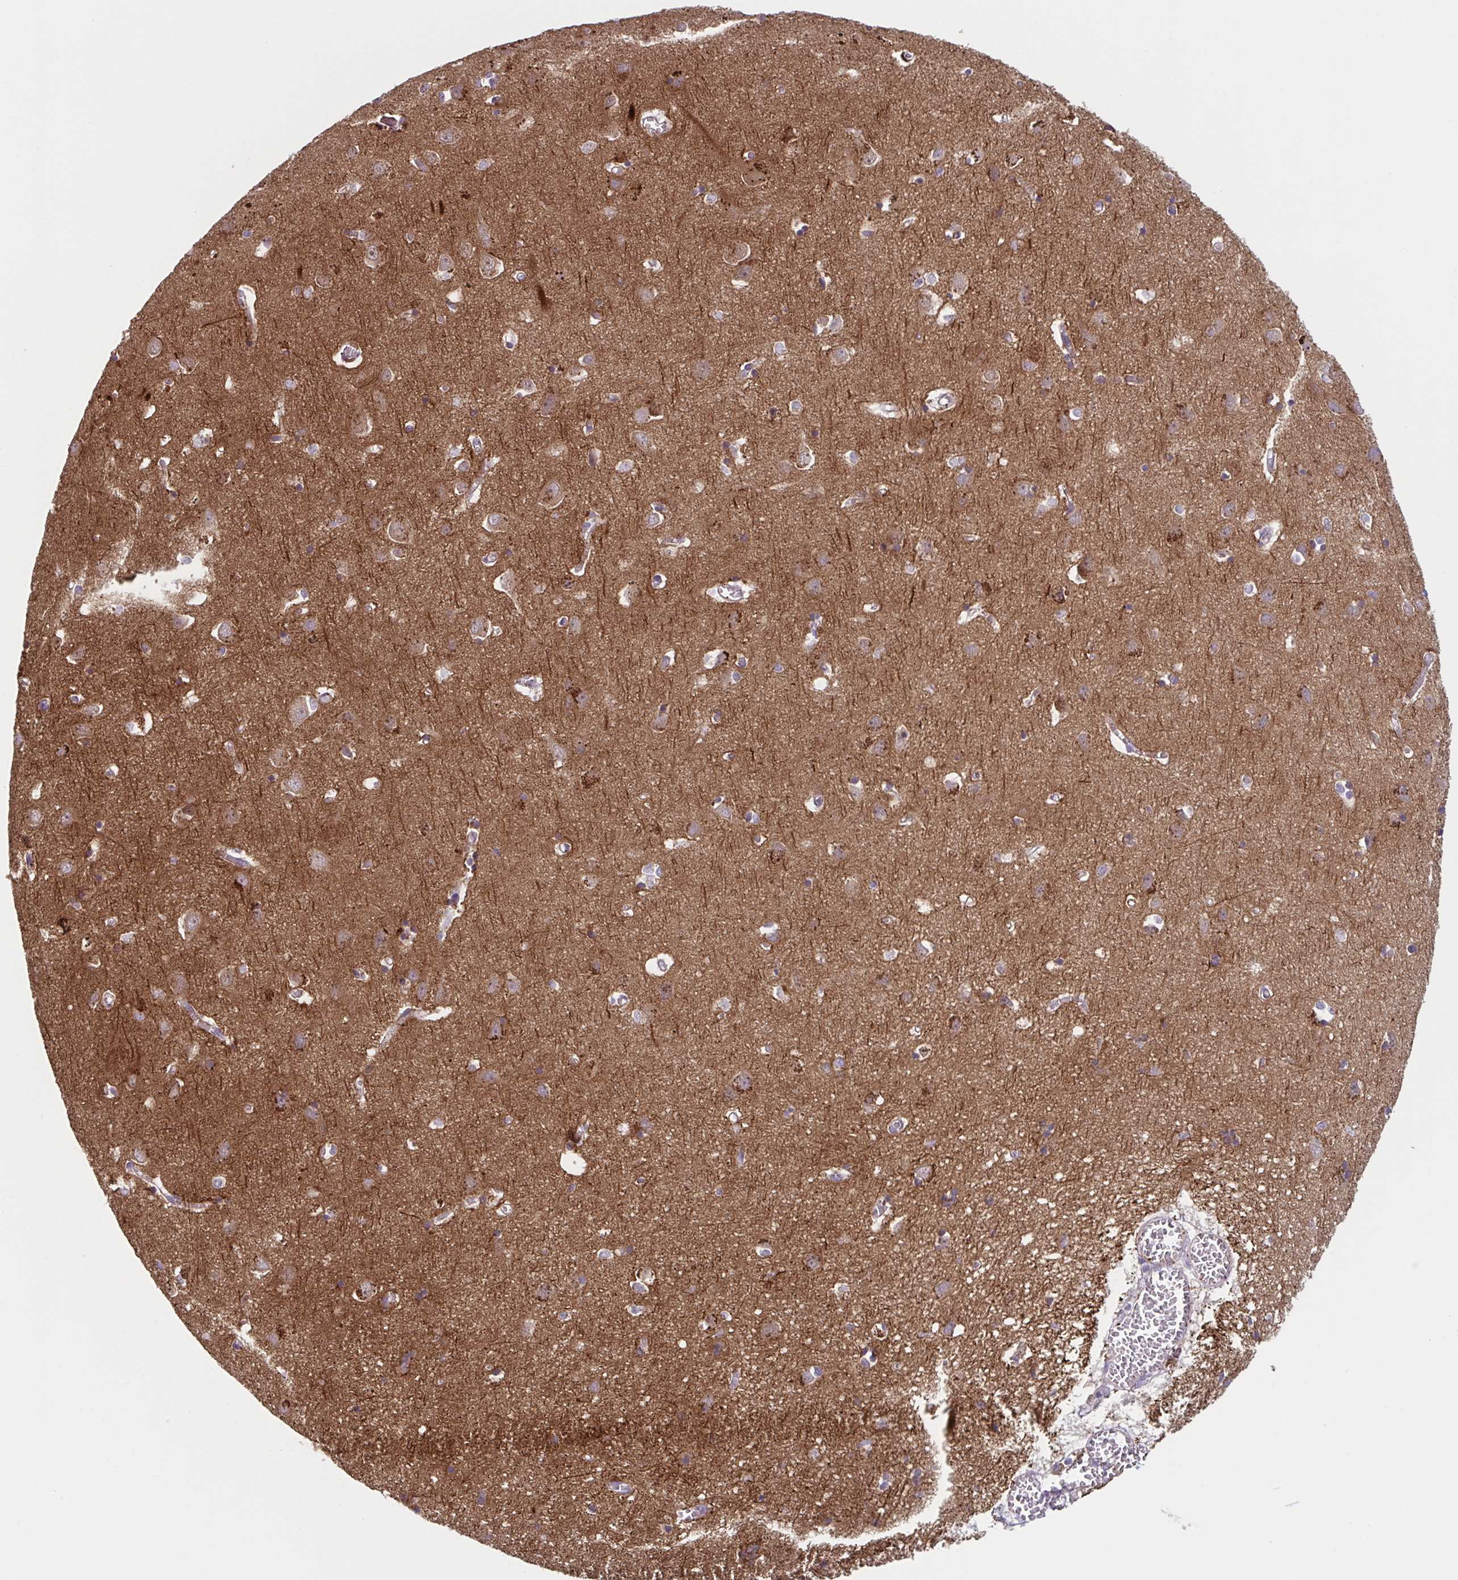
{"staining": {"intensity": "negative", "quantity": "none", "location": "none"}, "tissue": "cerebral cortex", "cell_type": "Endothelial cells", "image_type": "normal", "snomed": [{"axis": "morphology", "description": "Normal tissue, NOS"}, {"axis": "topography", "description": "Cerebral cortex"}], "caption": "This is an immunohistochemistry (IHC) photomicrograph of benign human cerebral cortex. There is no expression in endothelial cells.", "gene": "TNFSF10", "patient": {"sex": "male", "age": 70}}